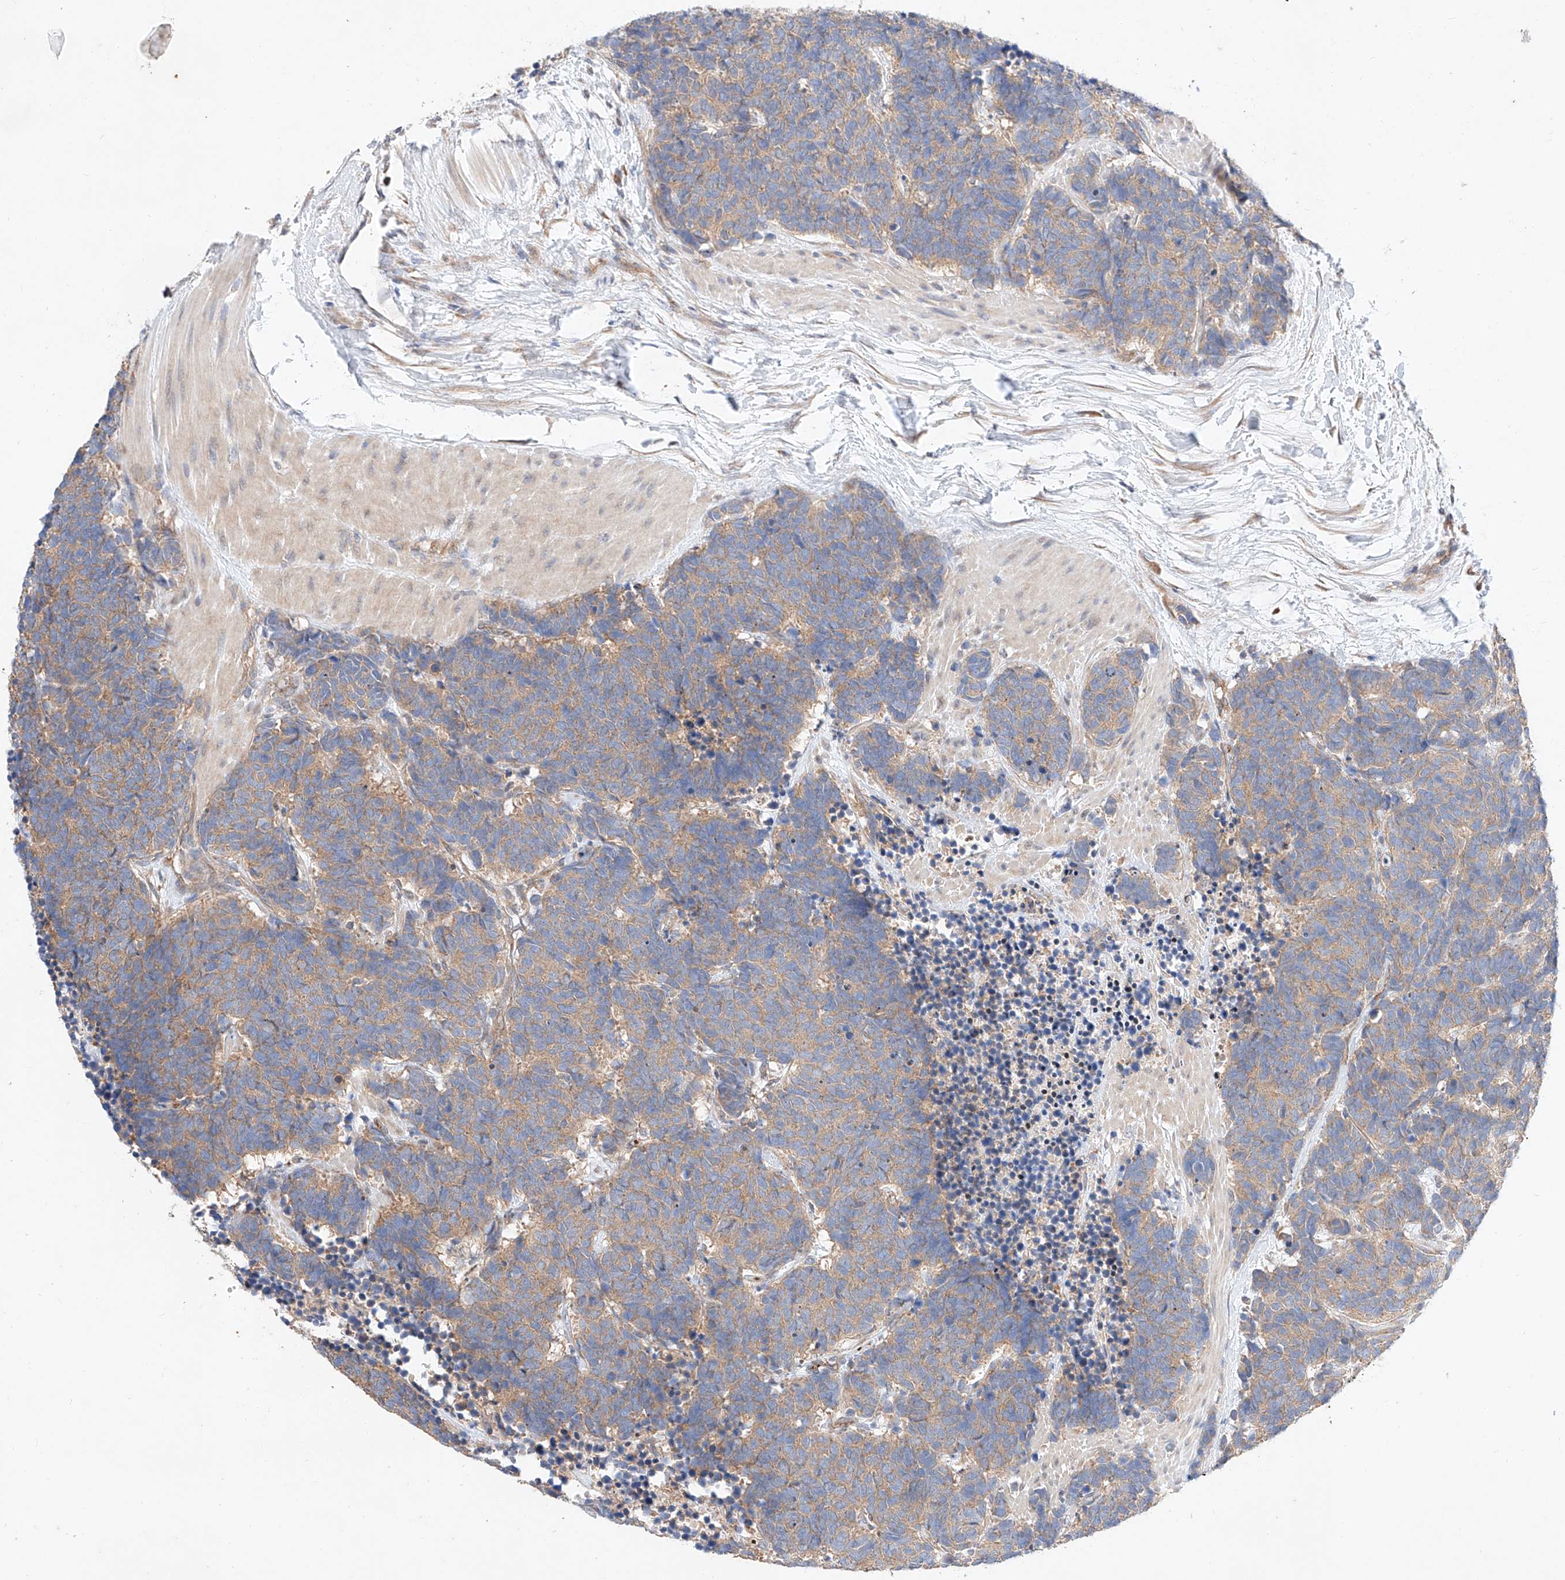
{"staining": {"intensity": "moderate", "quantity": ">75%", "location": "cytoplasmic/membranous"}, "tissue": "carcinoid", "cell_type": "Tumor cells", "image_type": "cancer", "snomed": [{"axis": "morphology", "description": "Carcinoma, NOS"}, {"axis": "morphology", "description": "Carcinoid, malignant, NOS"}, {"axis": "topography", "description": "Urinary bladder"}], "caption": "An image of human carcinoma stained for a protein demonstrates moderate cytoplasmic/membranous brown staining in tumor cells.", "gene": "C6orf118", "patient": {"sex": "male", "age": 57}}